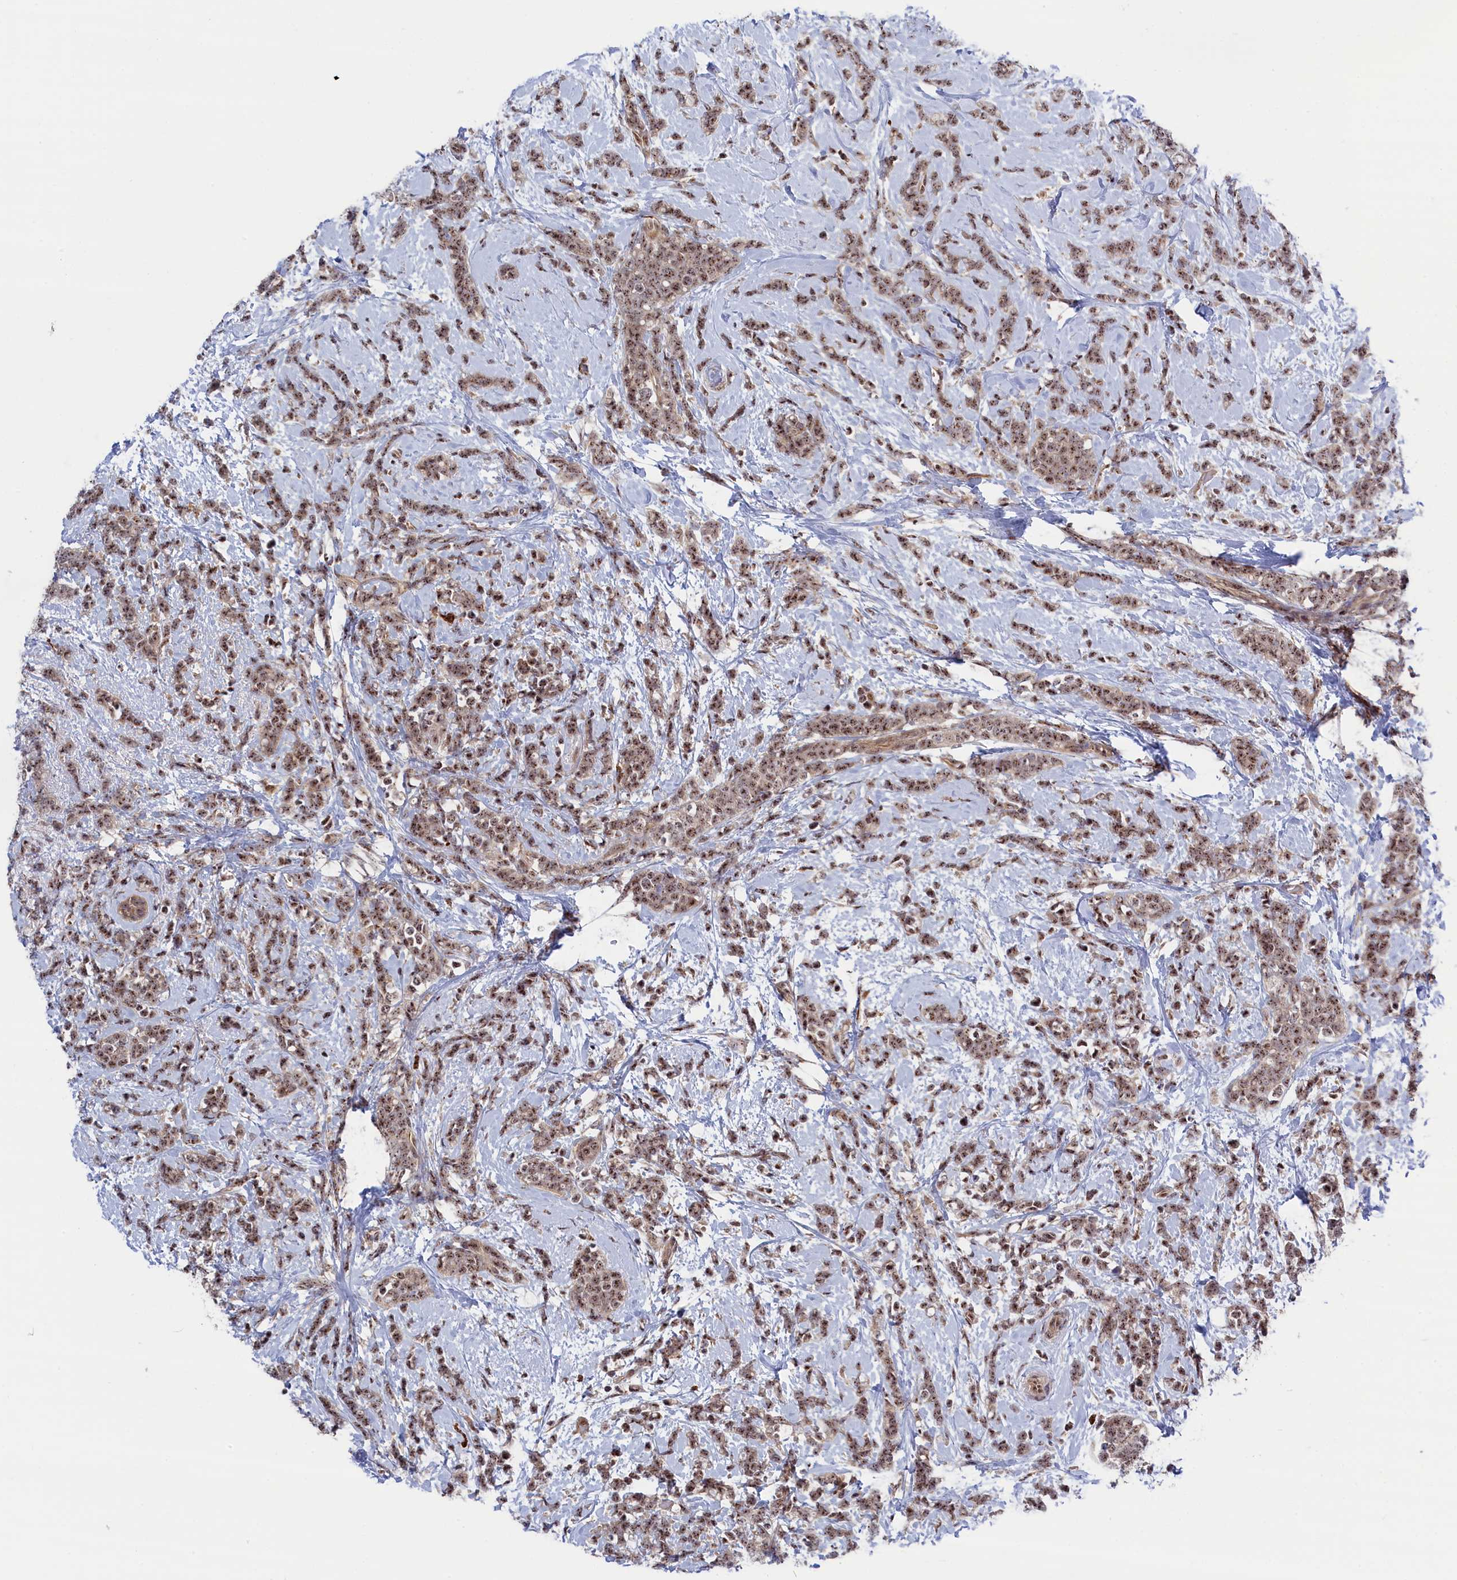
{"staining": {"intensity": "moderate", "quantity": ">75%", "location": "nuclear"}, "tissue": "breast cancer", "cell_type": "Tumor cells", "image_type": "cancer", "snomed": [{"axis": "morphology", "description": "Lobular carcinoma"}, {"axis": "topography", "description": "Breast"}], "caption": "Breast lobular carcinoma stained with a brown dye reveals moderate nuclear positive staining in about >75% of tumor cells.", "gene": "TAB1", "patient": {"sex": "female", "age": 58}}